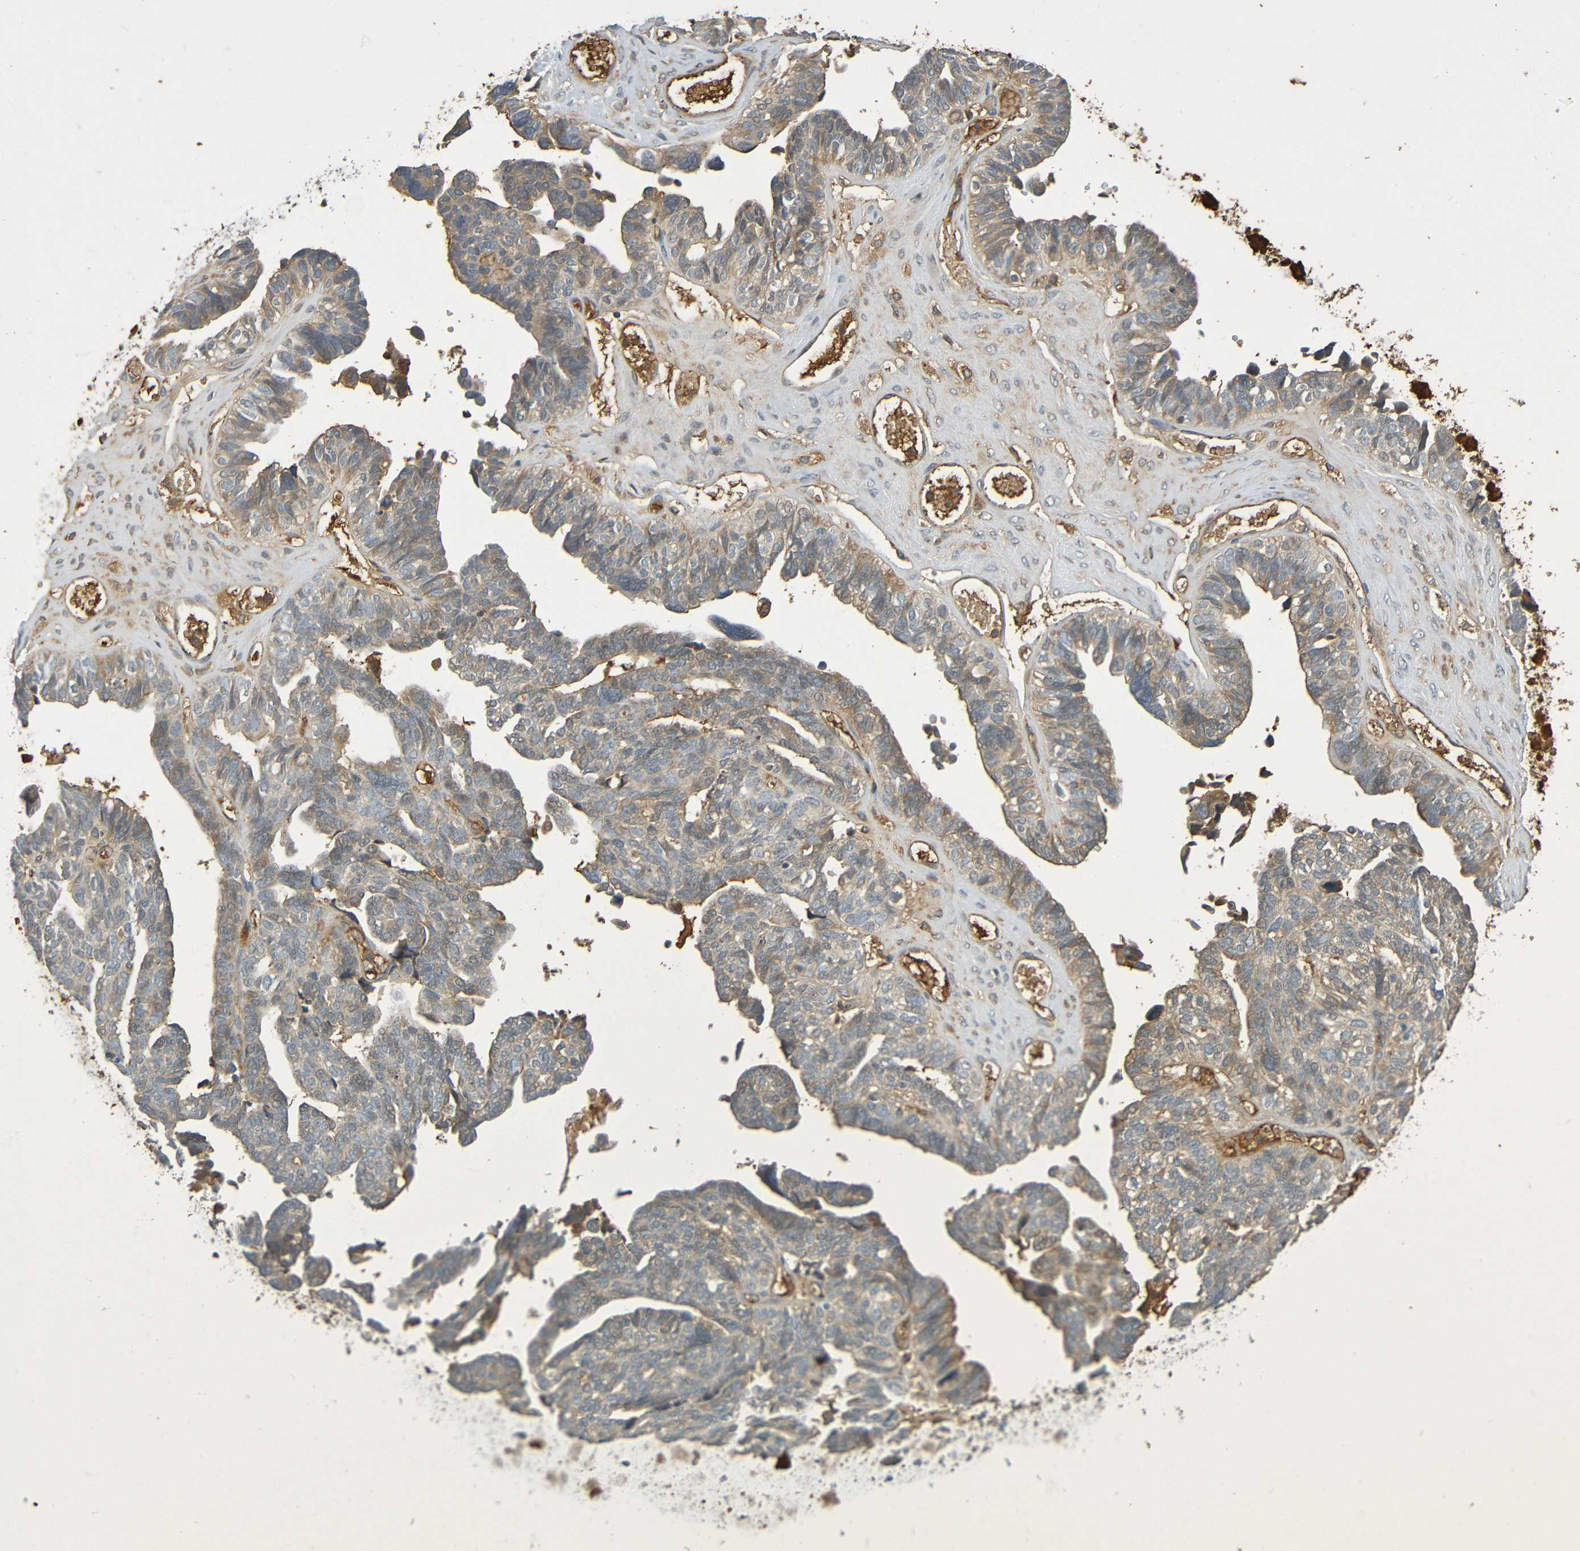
{"staining": {"intensity": "weak", "quantity": ">75%", "location": "cytoplasmic/membranous"}, "tissue": "ovarian cancer", "cell_type": "Tumor cells", "image_type": "cancer", "snomed": [{"axis": "morphology", "description": "Cystadenocarcinoma, serous, NOS"}, {"axis": "topography", "description": "Ovary"}], "caption": "Immunohistochemical staining of serous cystadenocarcinoma (ovarian) demonstrates low levels of weak cytoplasmic/membranous staining in approximately >75% of tumor cells.", "gene": "C1QA", "patient": {"sex": "female", "age": 79}}